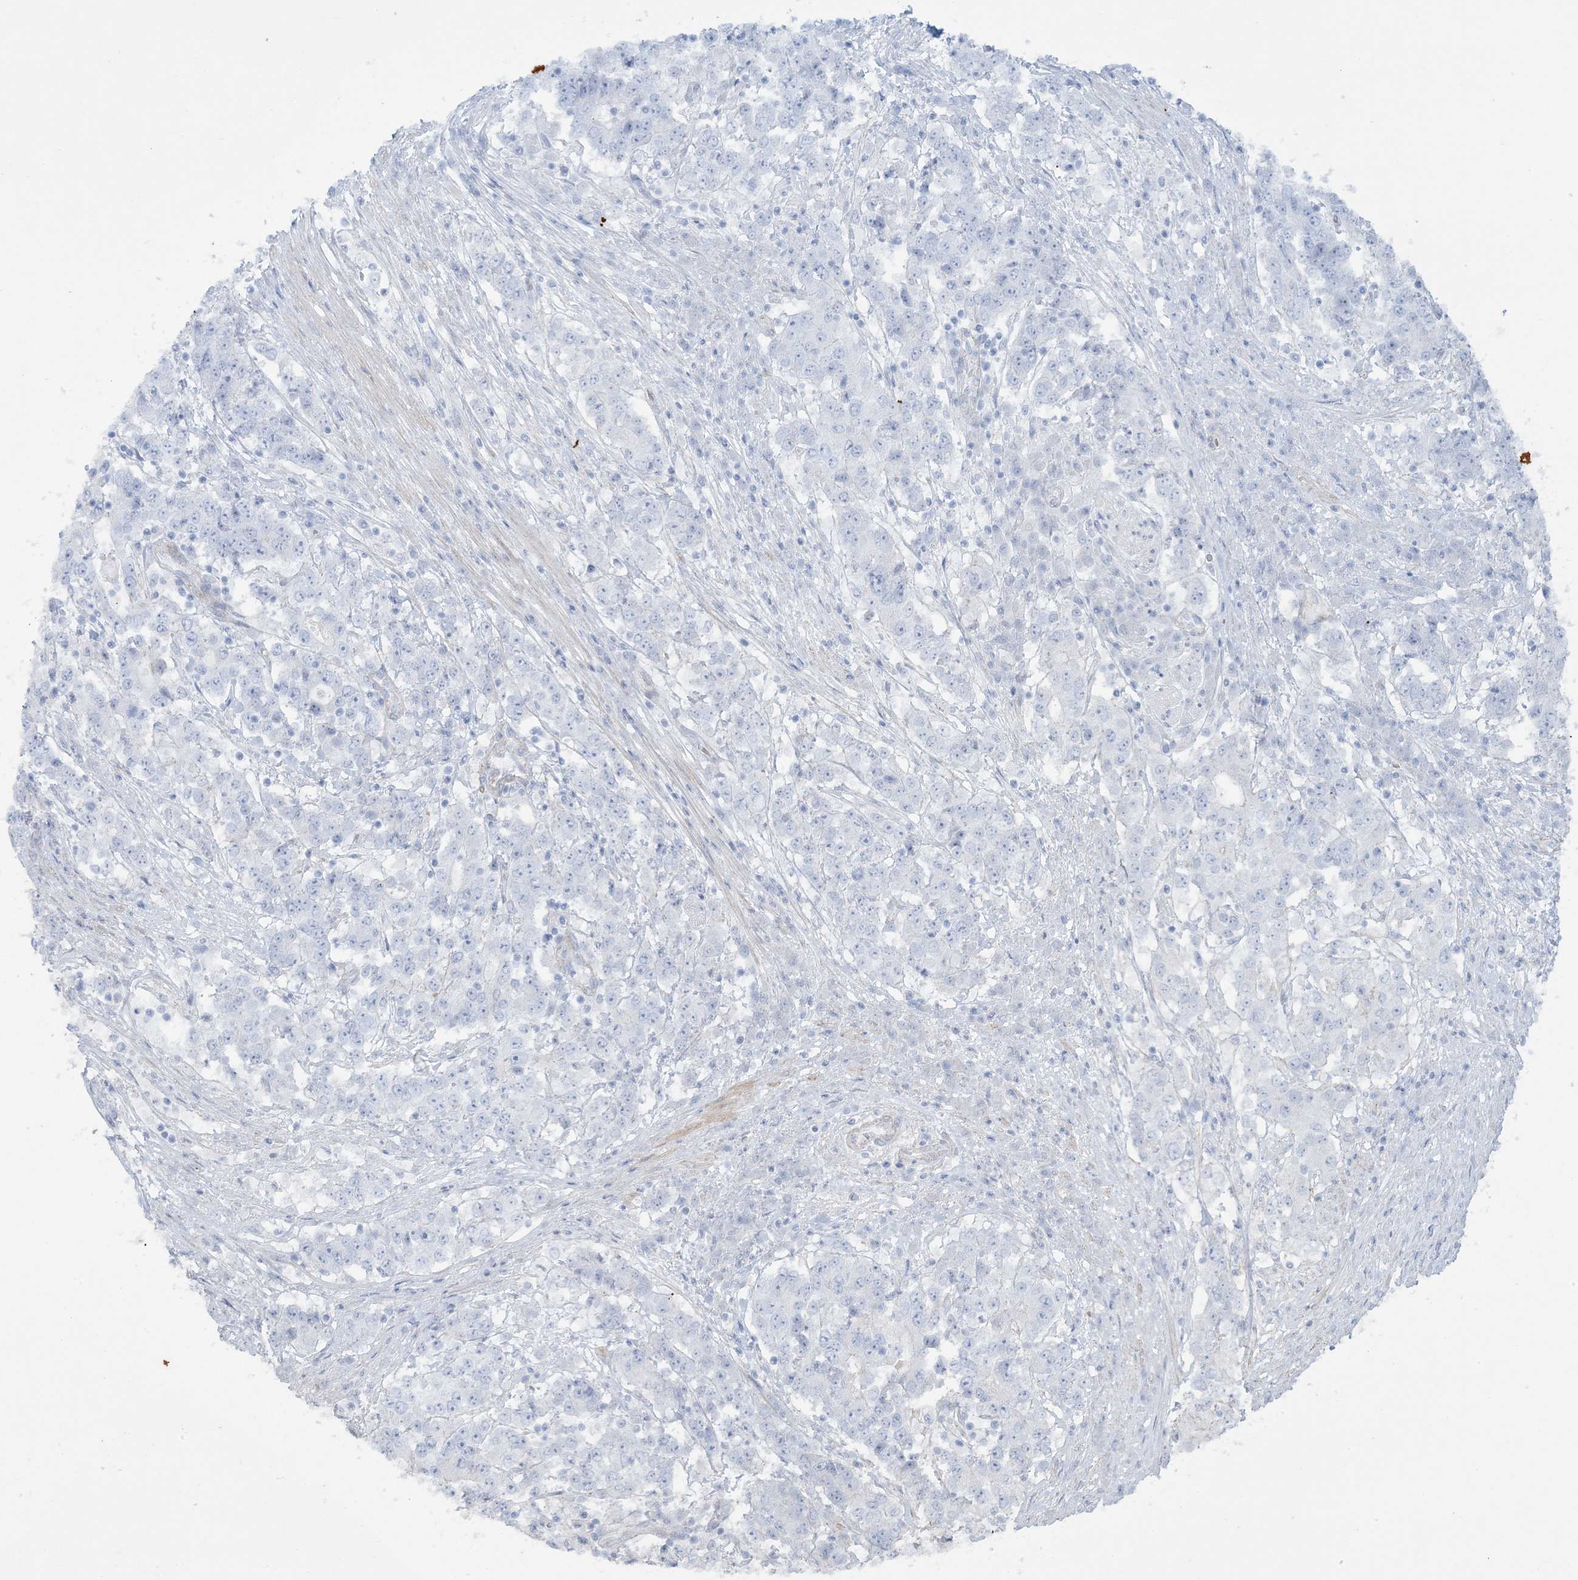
{"staining": {"intensity": "negative", "quantity": "none", "location": "none"}, "tissue": "stomach cancer", "cell_type": "Tumor cells", "image_type": "cancer", "snomed": [{"axis": "morphology", "description": "Adenocarcinoma, NOS"}, {"axis": "topography", "description": "Stomach"}], "caption": "This is a image of immunohistochemistry staining of adenocarcinoma (stomach), which shows no positivity in tumor cells.", "gene": "AGXT", "patient": {"sex": "male", "age": 59}}